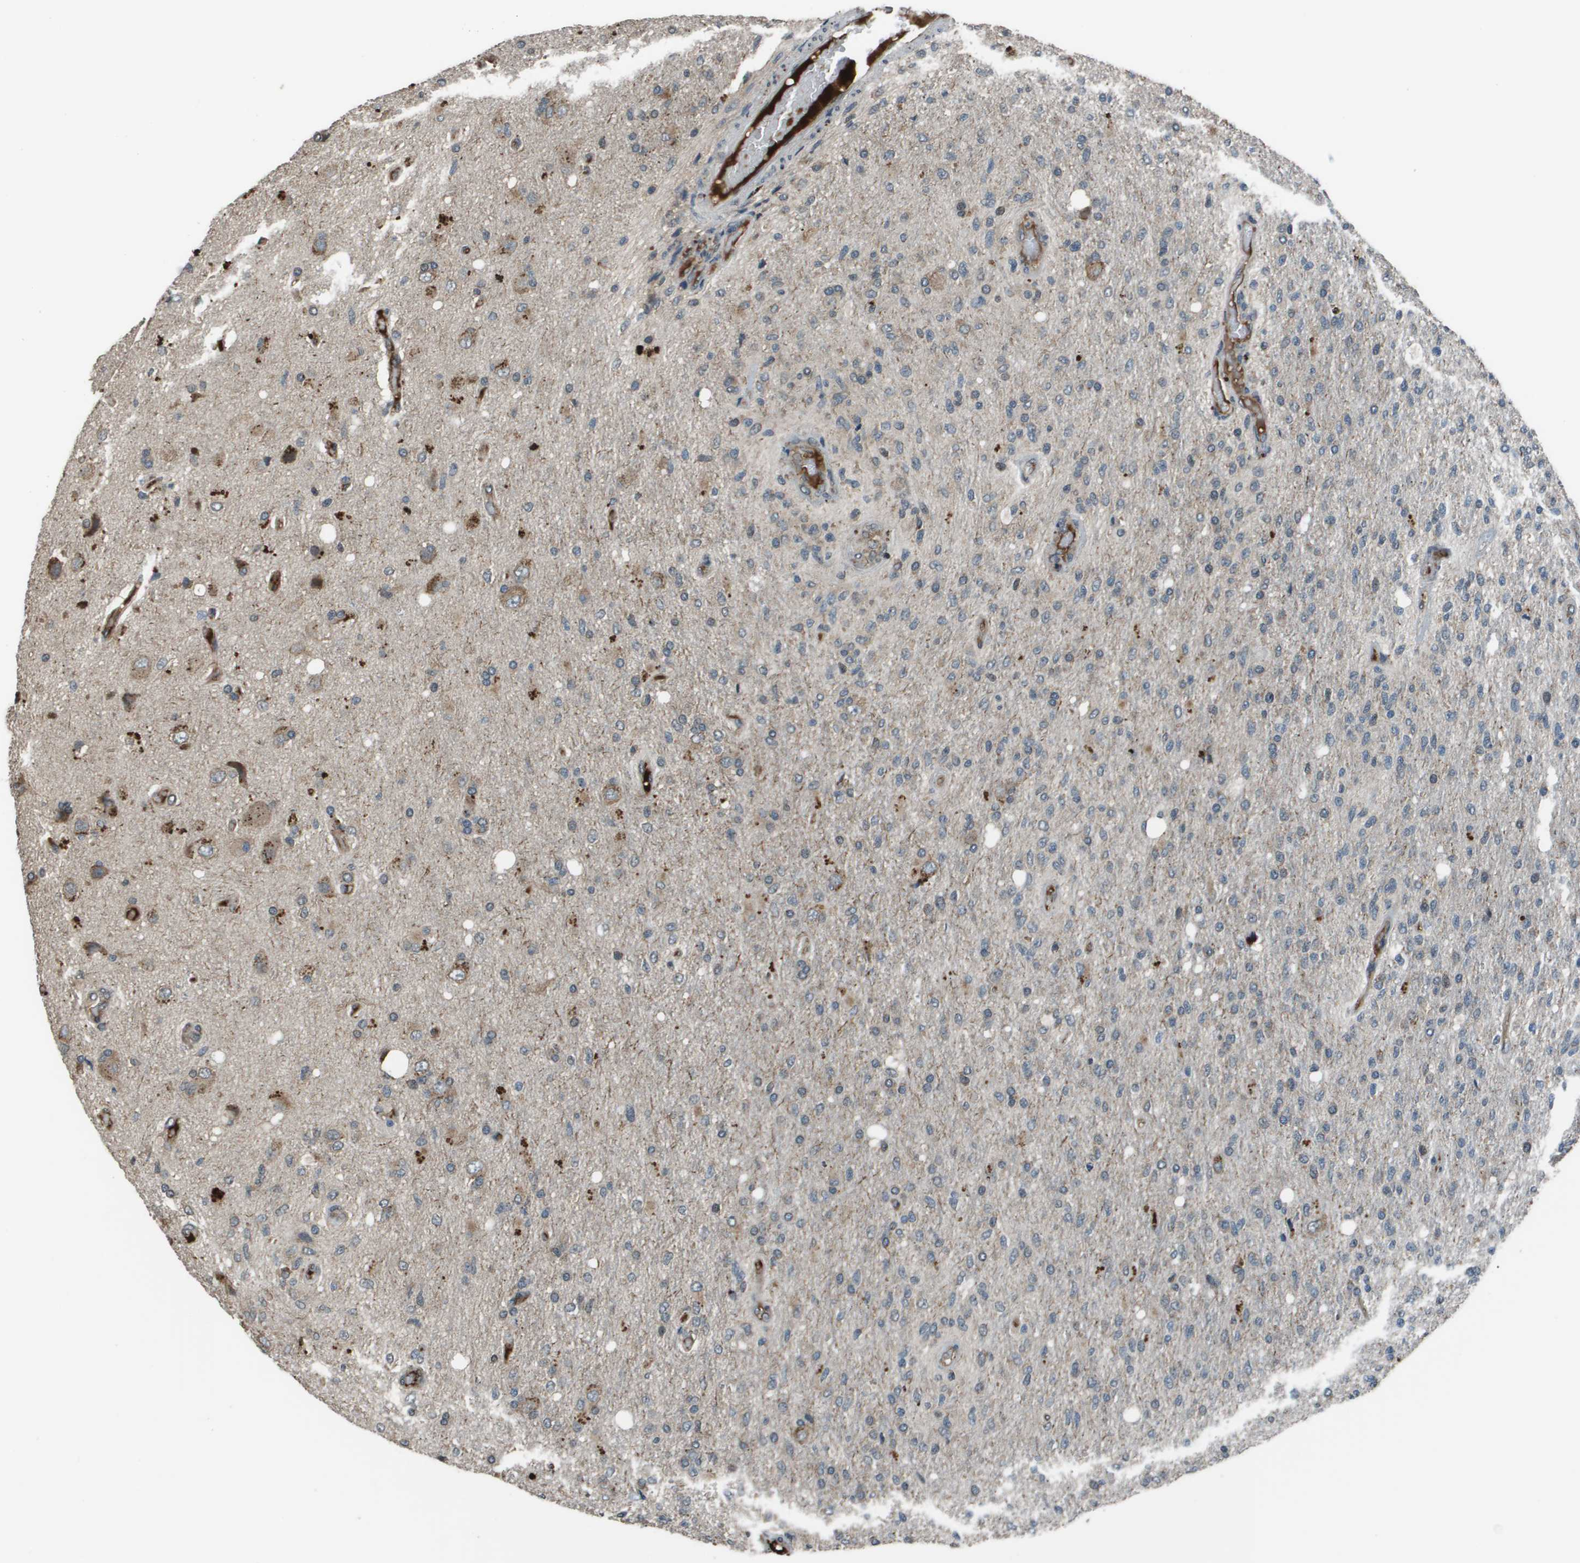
{"staining": {"intensity": "weak", "quantity": "<25%", "location": "cytoplasmic/membranous"}, "tissue": "glioma", "cell_type": "Tumor cells", "image_type": "cancer", "snomed": [{"axis": "morphology", "description": "Normal tissue, NOS"}, {"axis": "morphology", "description": "Glioma, malignant, High grade"}, {"axis": "topography", "description": "Cerebral cortex"}], "caption": "Tumor cells are negative for protein expression in human glioma. Nuclei are stained in blue.", "gene": "GOSR2", "patient": {"sex": "male", "age": 77}}